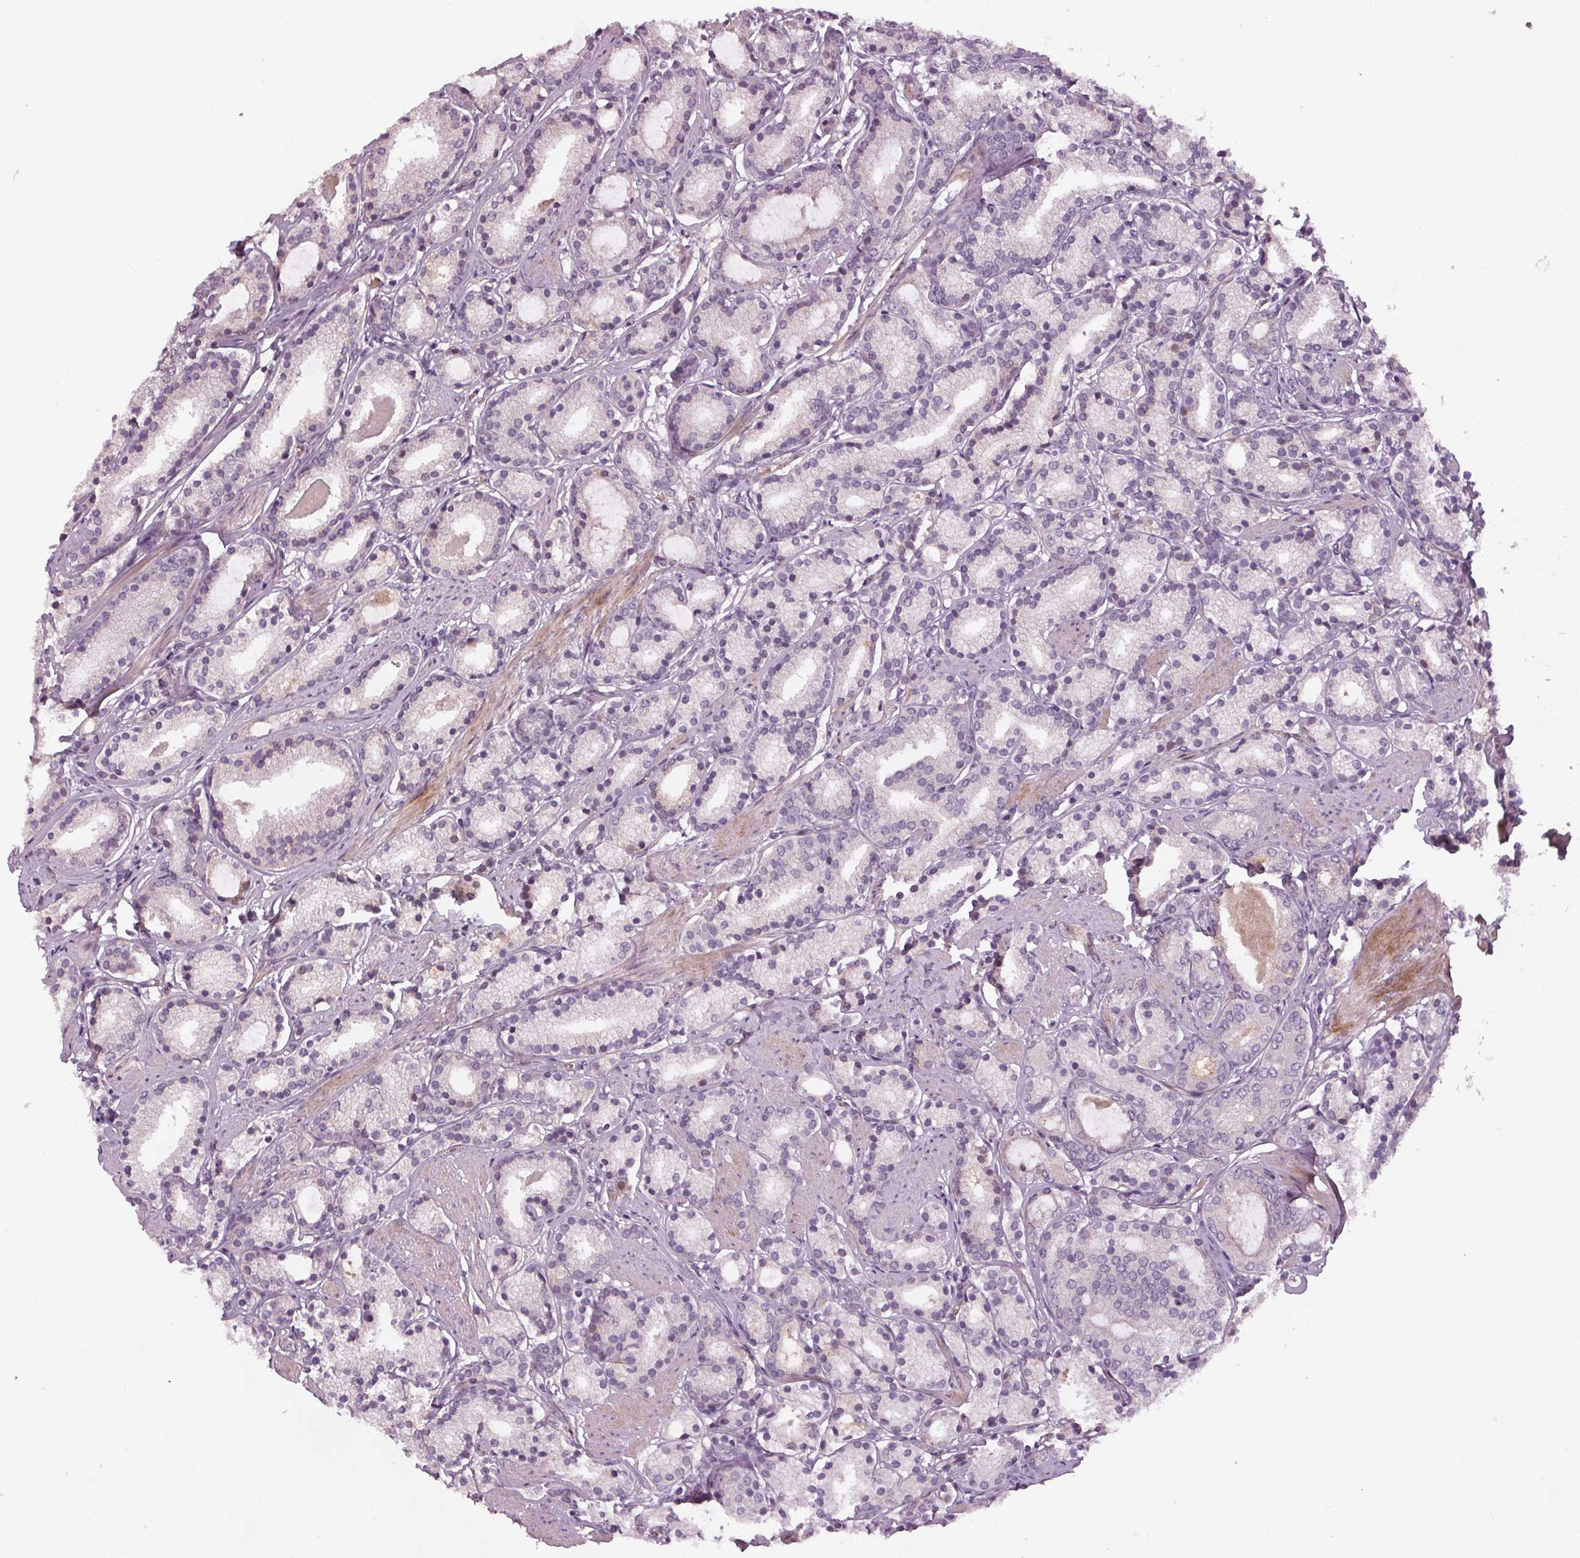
{"staining": {"intensity": "negative", "quantity": "none", "location": "none"}, "tissue": "prostate cancer", "cell_type": "Tumor cells", "image_type": "cancer", "snomed": [{"axis": "morphology", "description": "Adenocarcinoma, High grade"}, {"axis": "topography", "description": "Prostate"}], "caption": "DAB immunohistochemical staining of human prostate cancer displays no significant staining in tumor cells.", "gene": "PDGFD", "patient": {"sex": "male", "age": 63}}